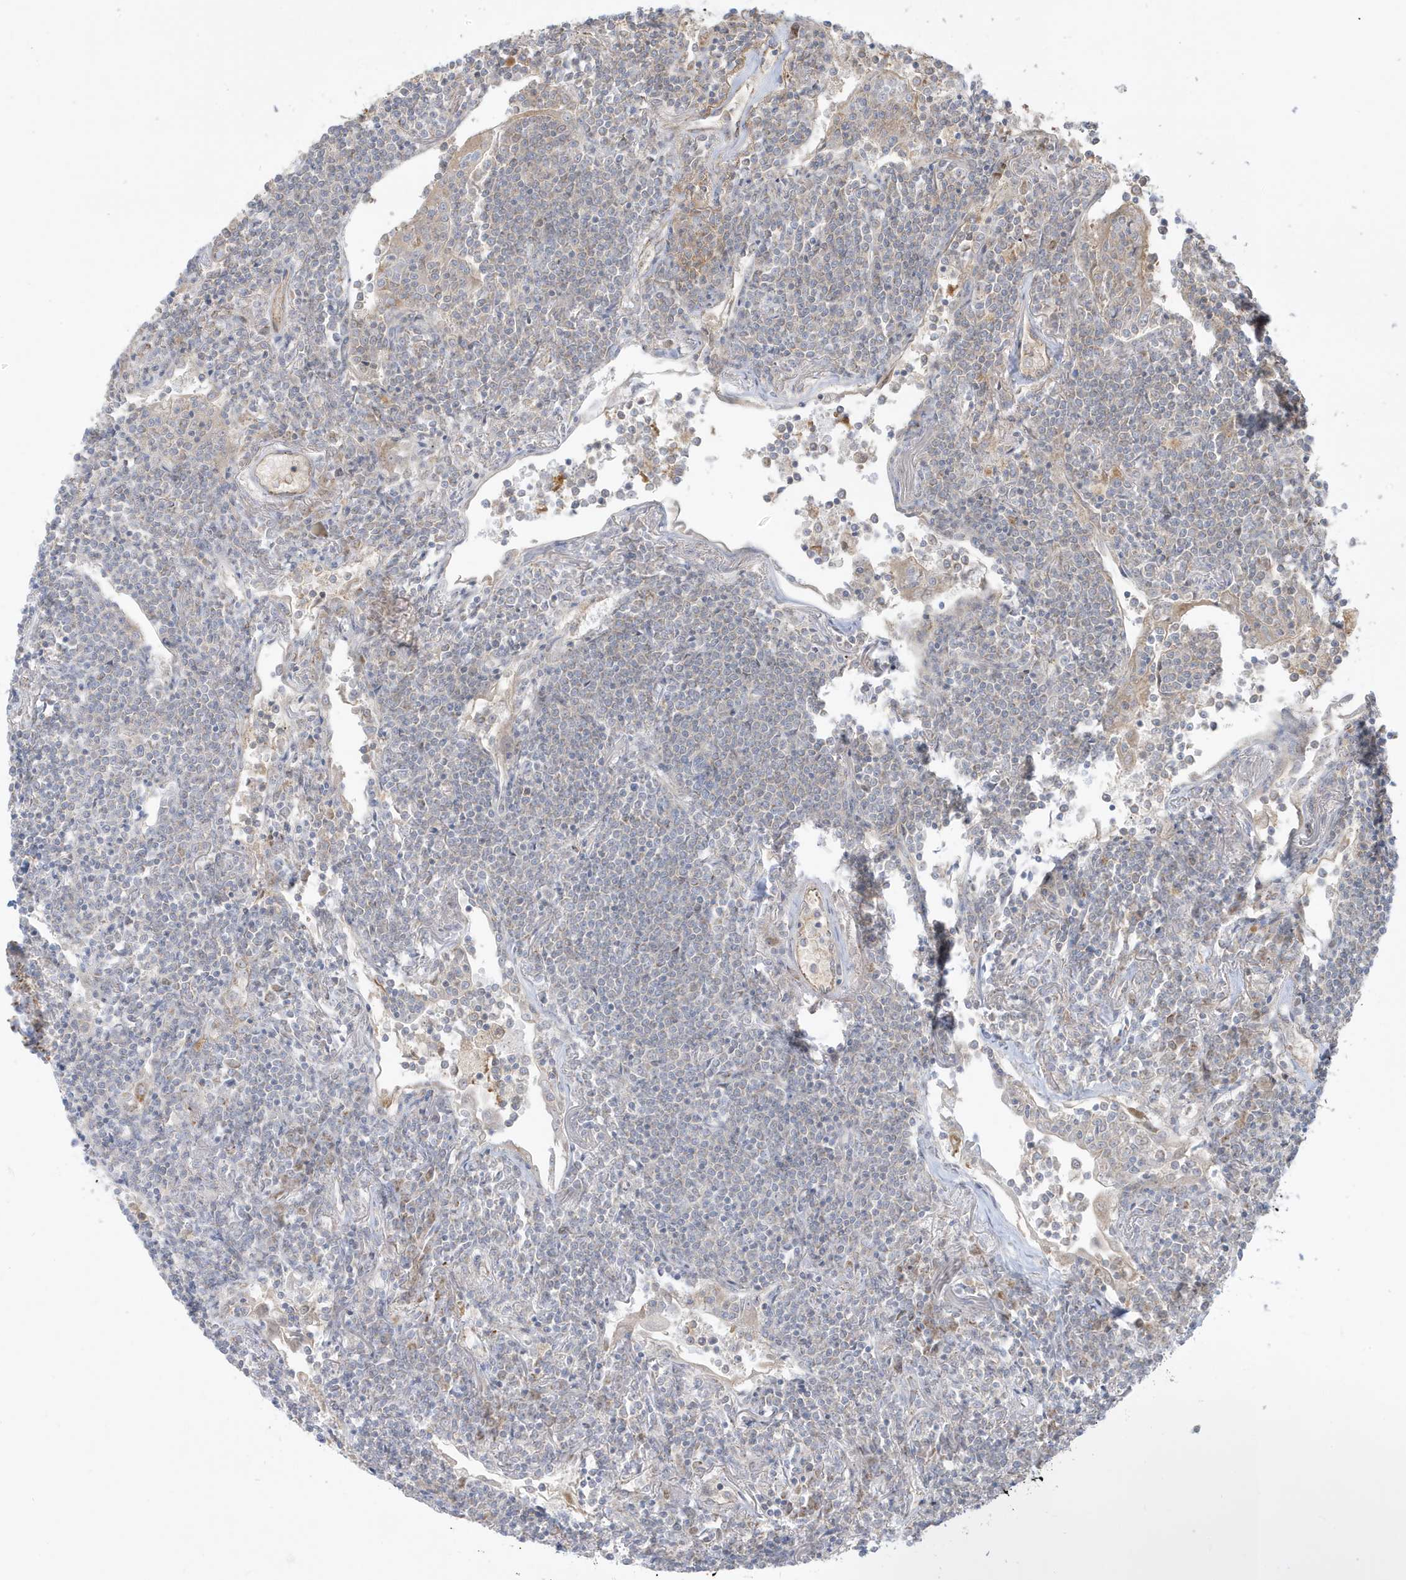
{"staining": {"intensity": "negative", "quantity": "none", "location": "none"}, "tissue": "lymphoma", "cell_type": "Tumor cells", "image_type": "cancer", "snomed": [{"axis": "morphology", "description": "Malignant lymphoma, non-Hodgkin's type, Low grade"}, {"axis": "topography", "description": "Lung"}], "caption": "Immunohistochemistry (IHC) micrograph of human malignant lymphoma, non-Hodgkin's type (low-grade) stained for a protein (brown), which shows no staining in tumor cells.", "gene": "IFT57", "patient": {"sex": "female", "age": 71}}